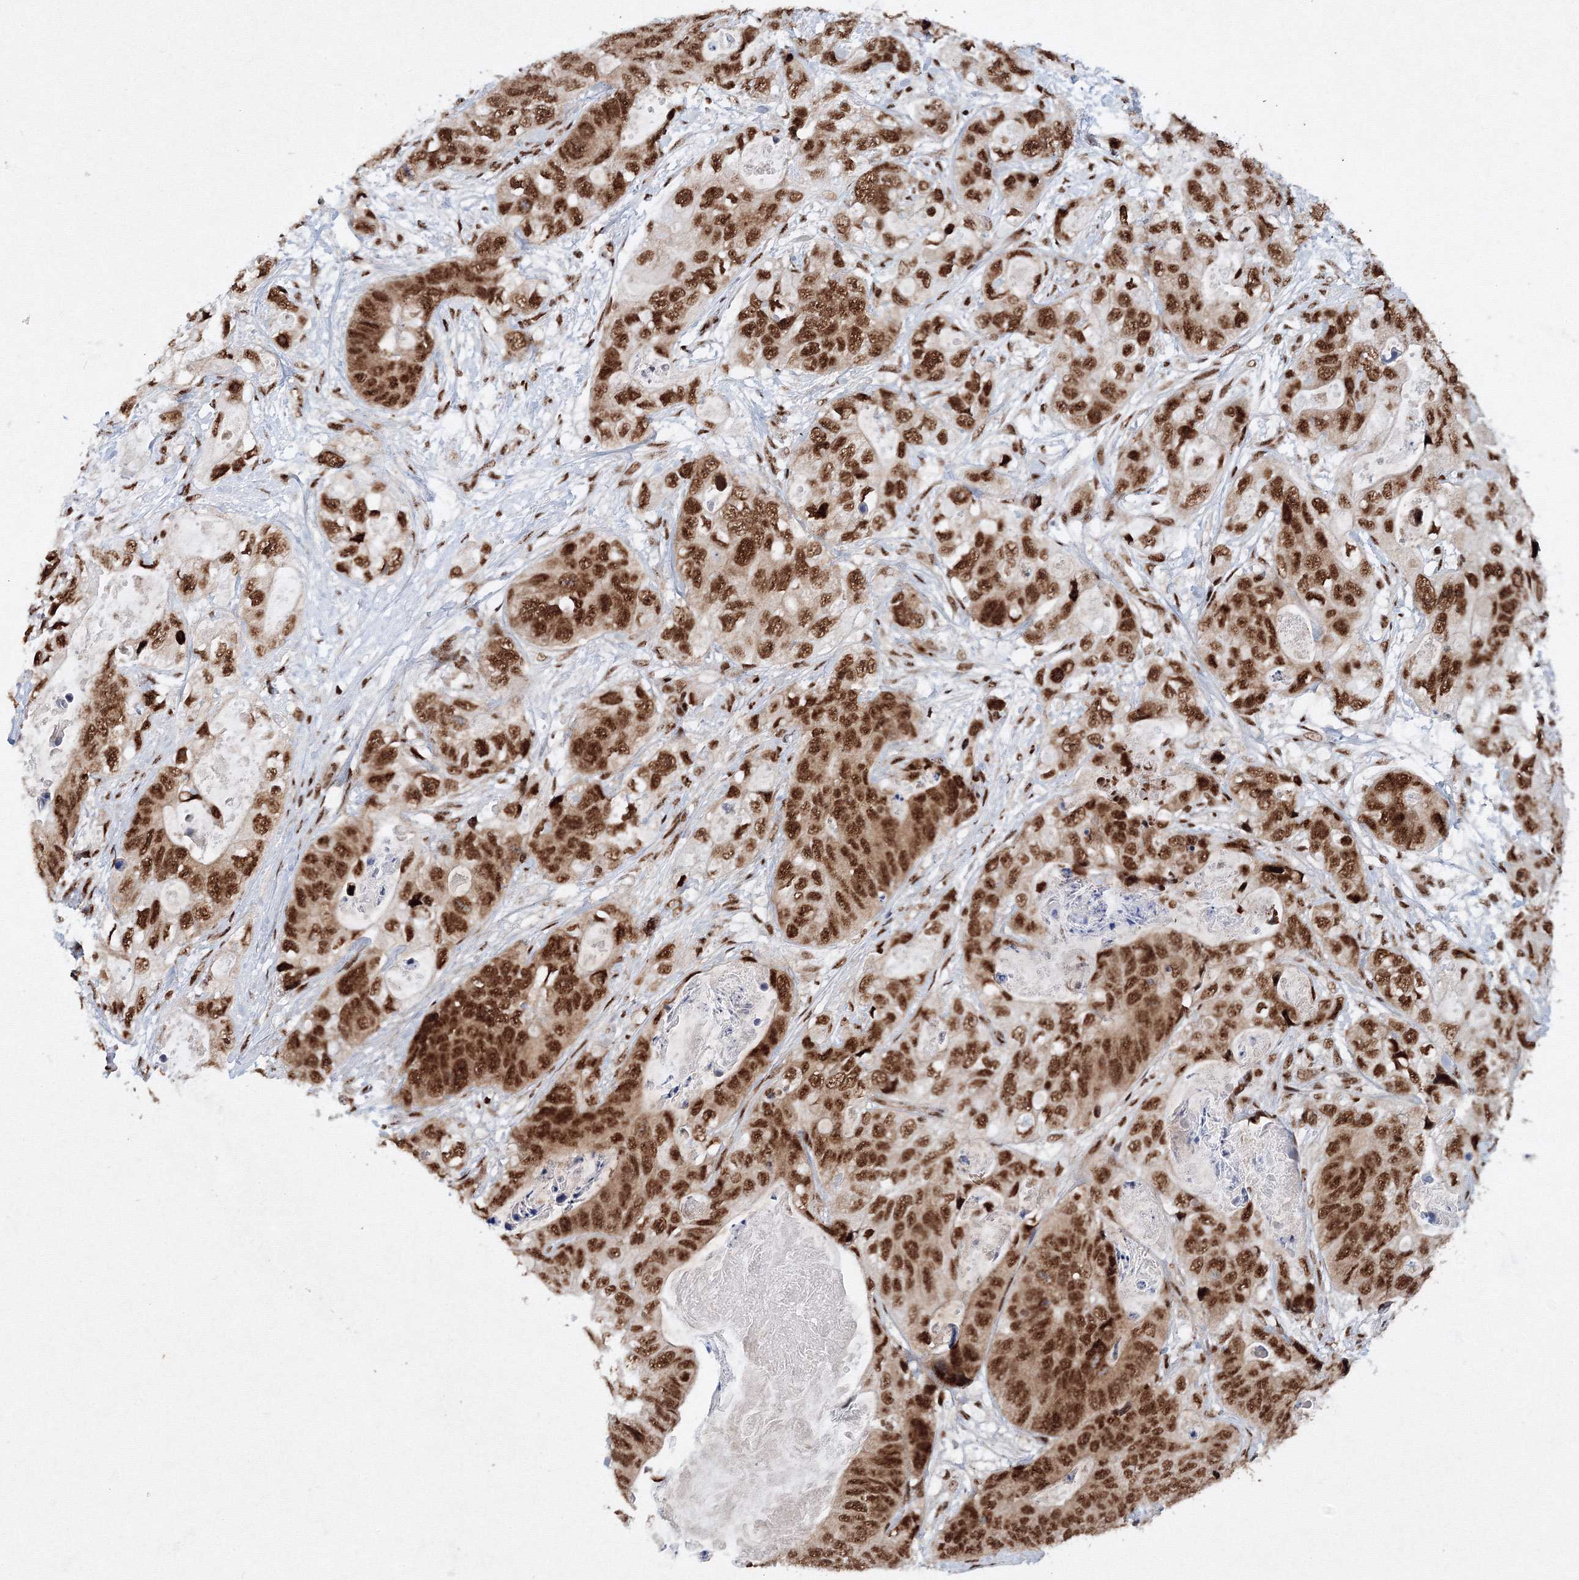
{"staining": {"intensity": "strong", "quantity": ">75%", "location": "nuclear"}, "tissue": "stomach cancer", "cell_type": "Tumor cells", "image_type": "cancer", "snomed": [{"axis": "morphology", "description": "Adenocarcinoma, NOS"}, {"axis": "topography", "description": "Stomach"}], "caption": "Stomach adenocarcinoma stained for a protein (brown) shows strong nuclear positive positivity in about >75% of tumor cells.", "gene": "SNRPC", "patient": {"sex": "female", "age": 89}}